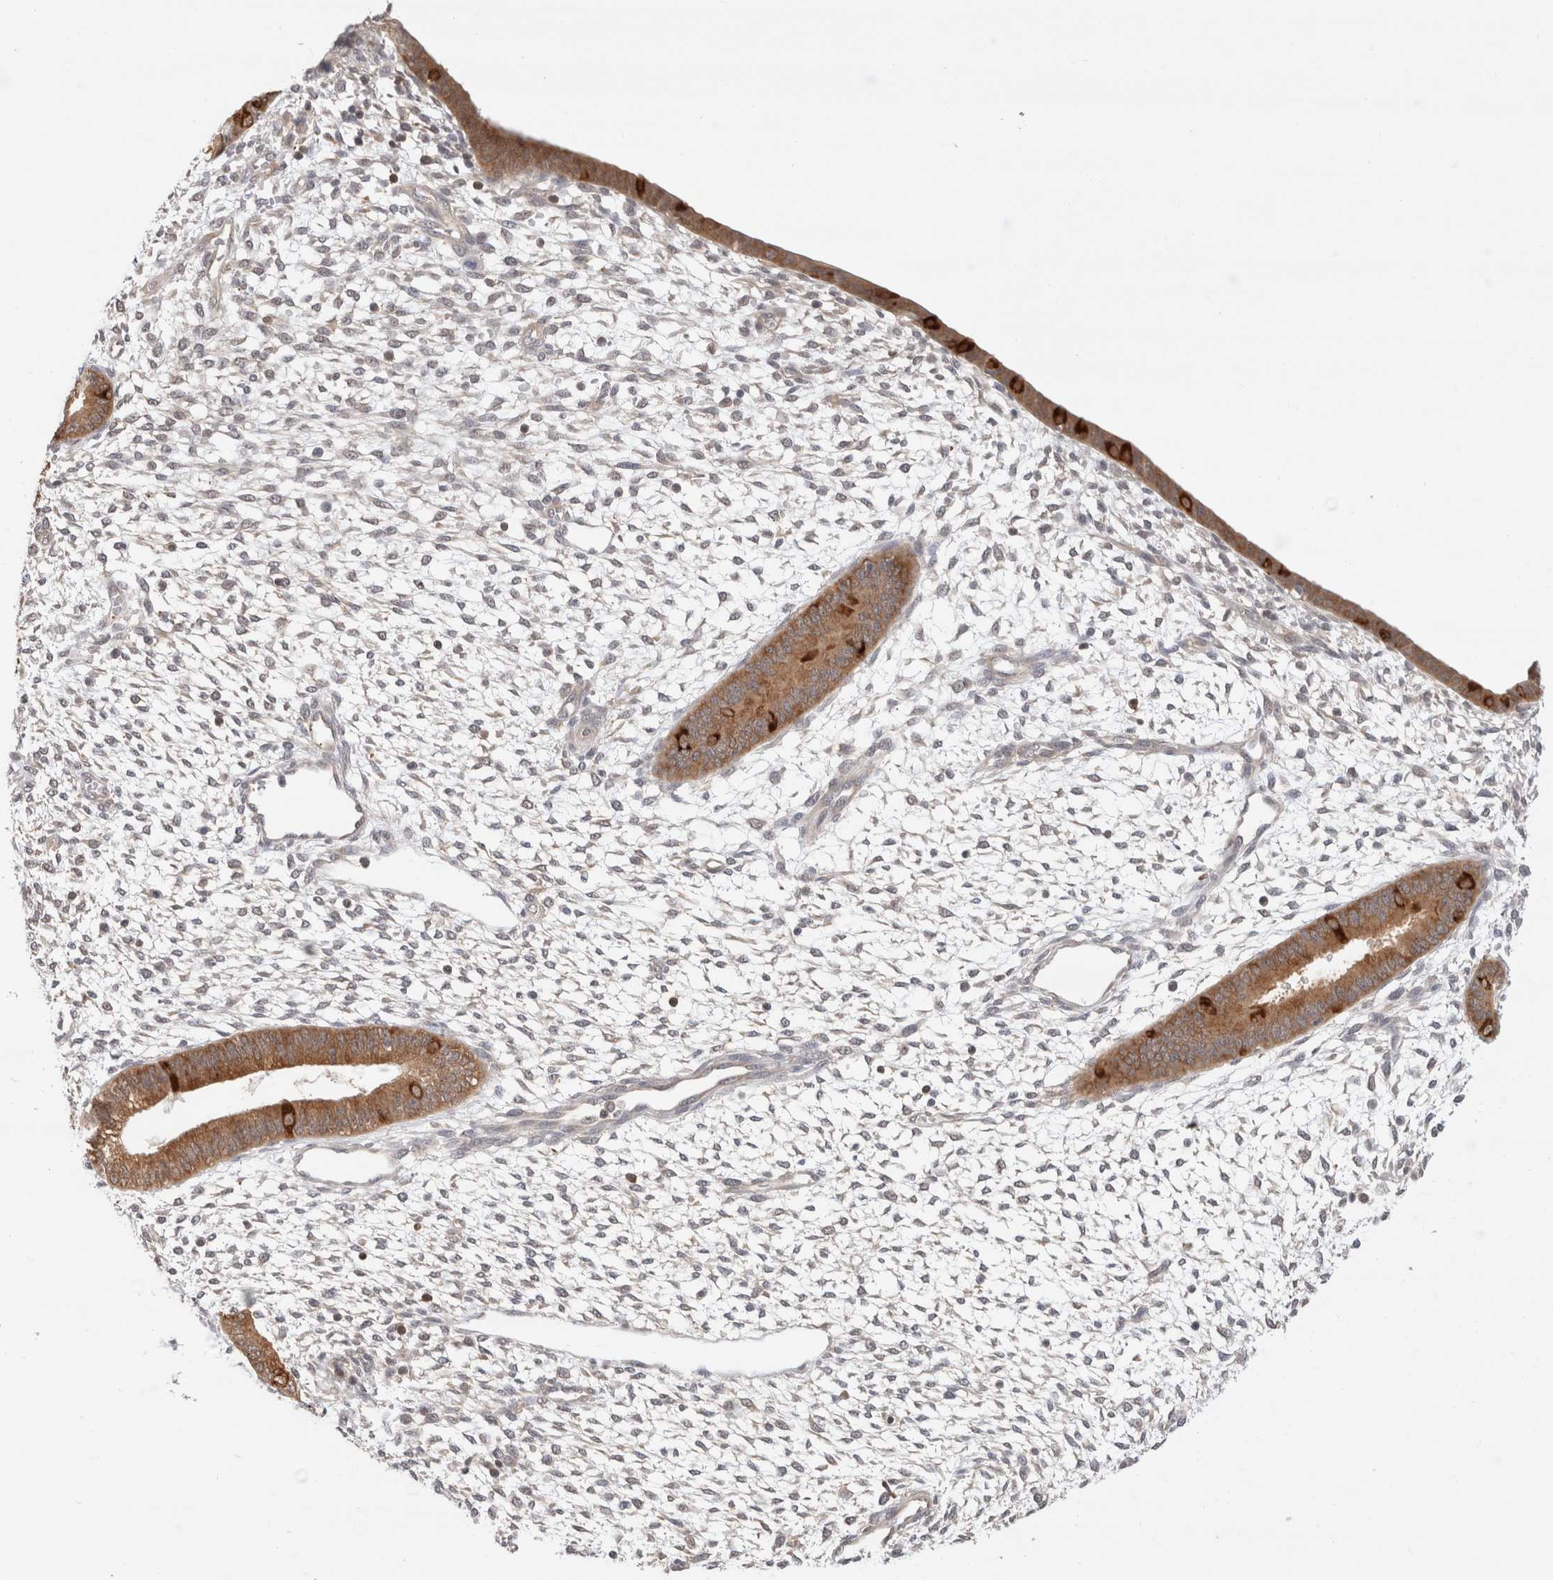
{"staining": {"intensity": "weak", "quantity": "25%-75%", "location": "cytoplasmic/membranous"}, "tissue": "endometrium", "cell_type": "Cells in endometrial stroma", "image_type": "normal", "snomed": [{"axis": "morphology", "description": "Normal tissue, NOS"}, {"axis": "topography", "description": "Endometrium"}], "caption": "Cells in endometrial stroma reveal low levels of weak cytoplasmic/membranous staining in about 25%-75% of cells in benign endometrium. Immunohistochemistry stains the protein of interest in brown and the nuclei are stained blue.", "gene": "C17orf97", "patient": {"sex": "female", "age": 46}}